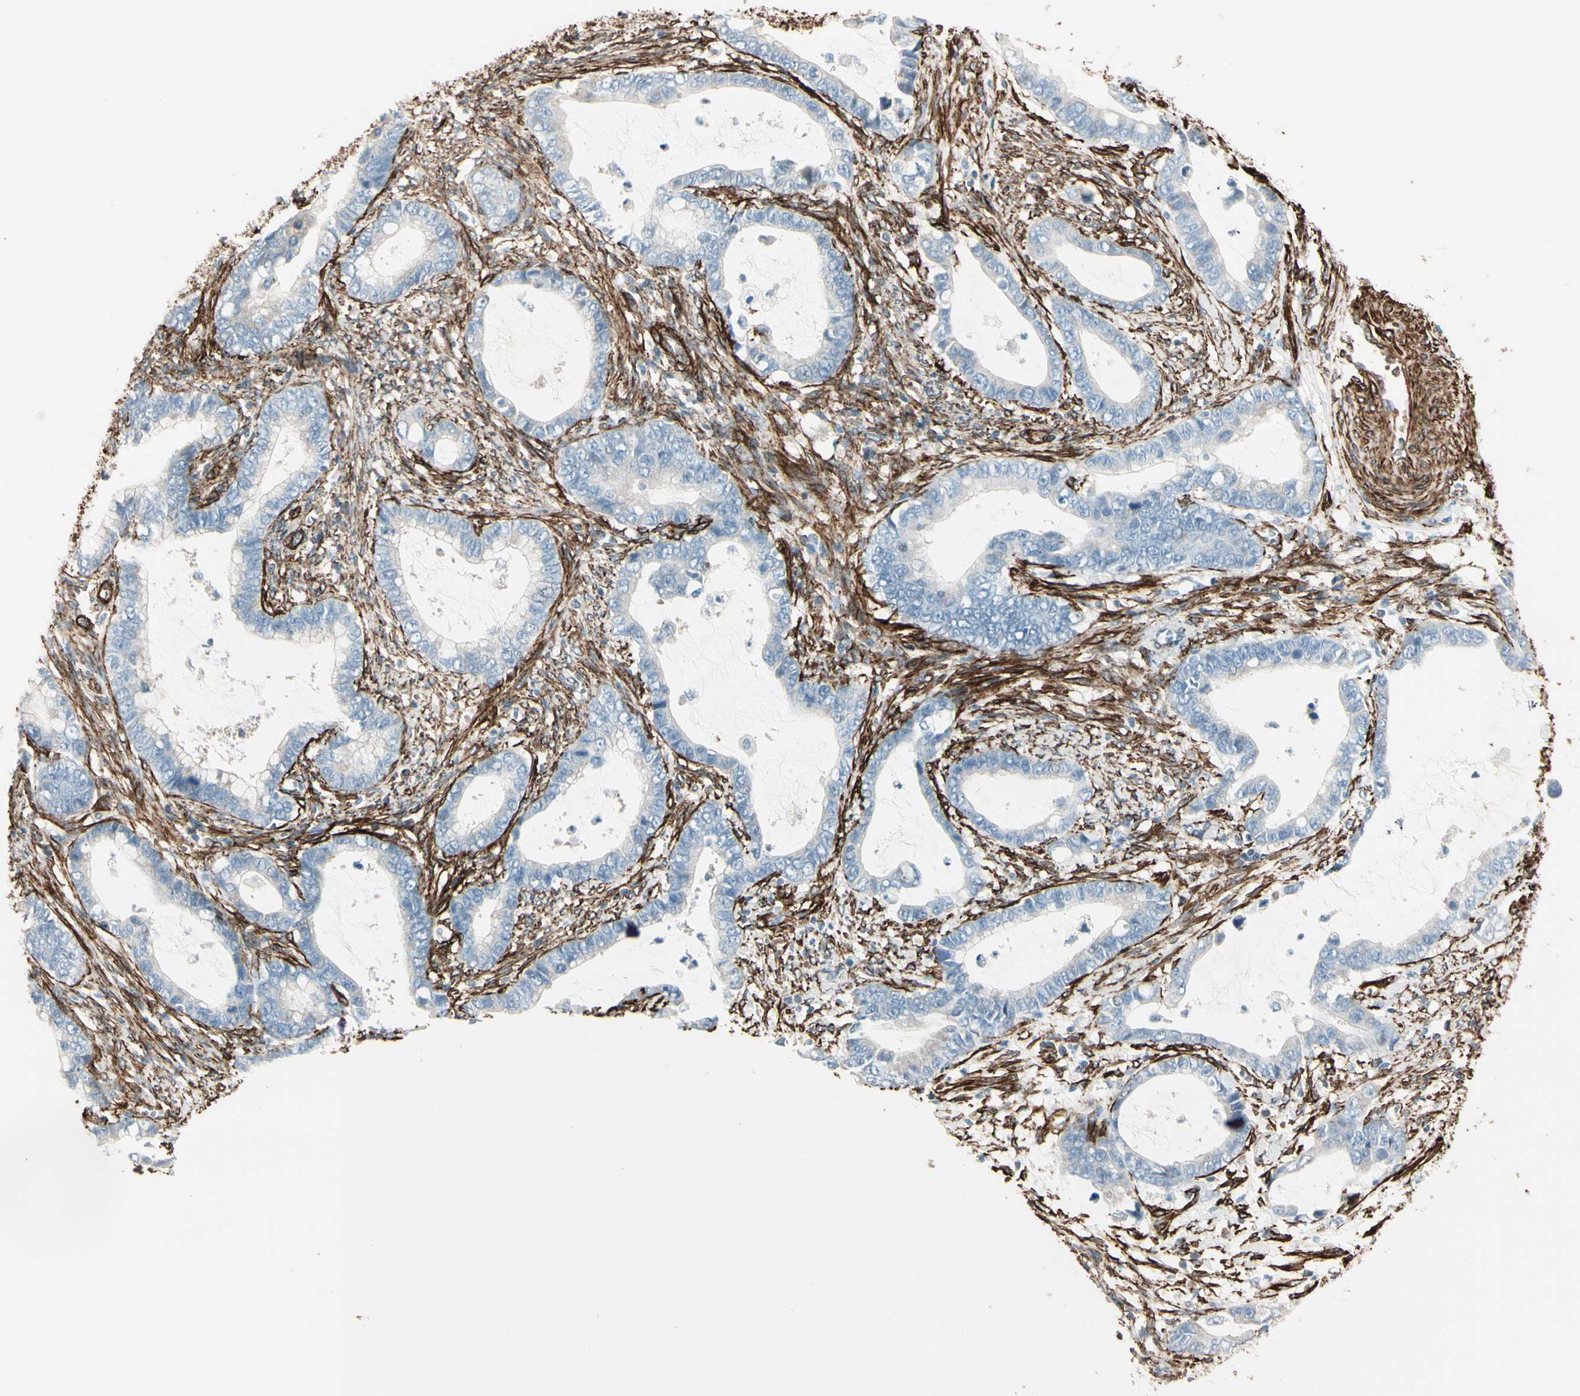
{"staining": {"intensity": "negative", "quantity": "none", "location": "none"}, "tissue": "cervical cancer", "cell_type": "Tumor cells", "image_type": "cancer", "snomed": [{"axis": "morphology", "description": "Adenocarcinoma, NOS"}, {"axis": "topography", "description": "Cervix"}], "caption": "There is no significant expression in tumor cells of adenocarcinoma (cervical). (DAB (3,3'-diaminobenzidine) immunohistochemistry (IHC) visualized using brightfield microscopy, high magnification).", "gene": "CALD1", "patient": {"sex": "female", "age": 44}}